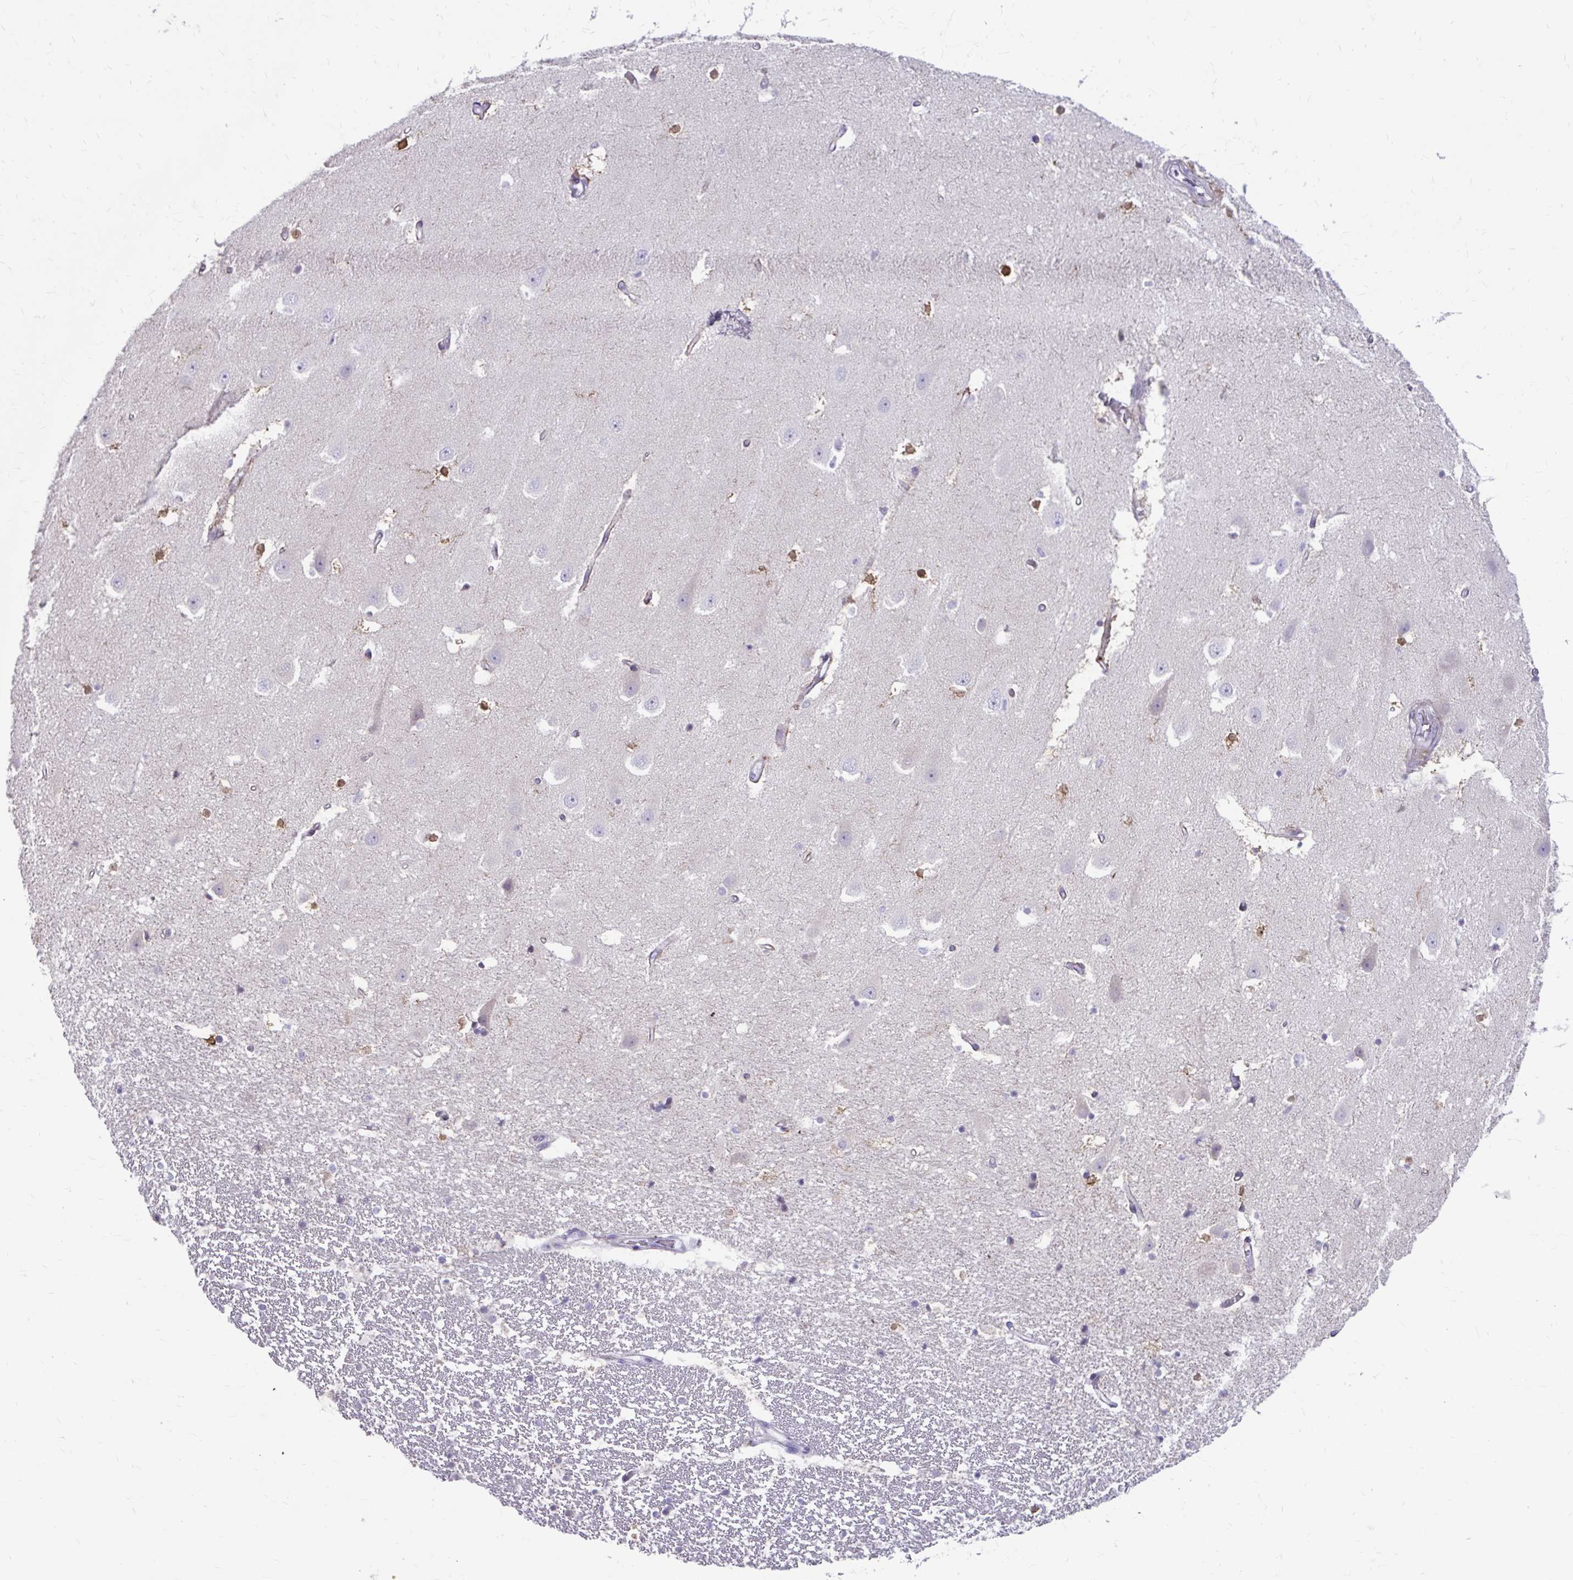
{"staining": {"intensity": "negative", "quantity": "none", "location": "none"}, "tissue": "hippocampus", "cell_type": "Glial cells", "image_type": "normal", "snomed": [{"axis": "morphology", "description": "Normal tissue, NOS"}, {"axis": "topography", "description": "Hippocampus"}], "caption": "This is an immunohistochemistry (IHC) photomicrograph of benign hippocampus. There is no staining in glial cells.", "gene": "MSMO1", "patient": {"sex": "male", "age": 63}}